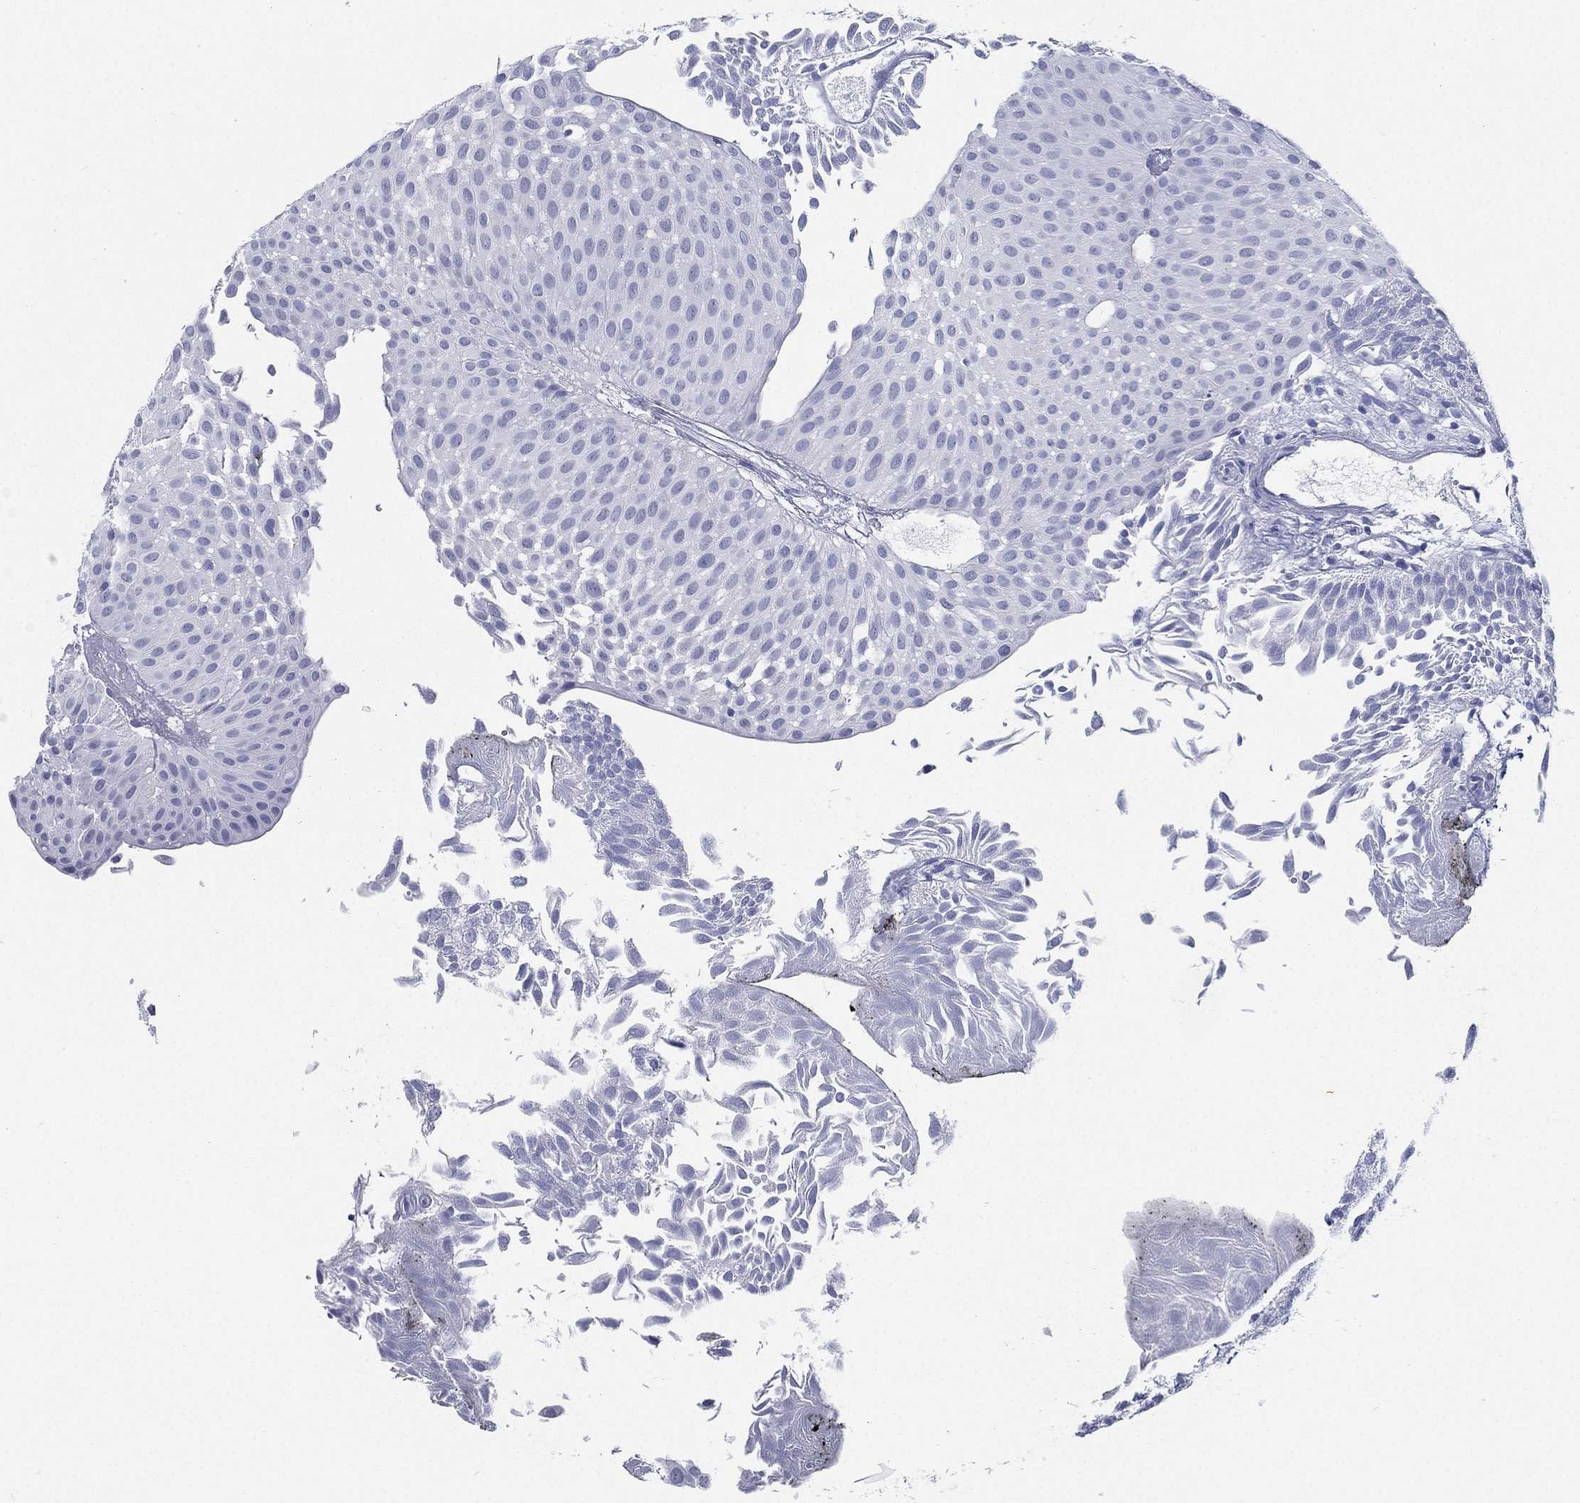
{"staining": {"intensity": "negative", "quantity": "none", "location": "none"}, "tissue": "urothelial cancer", "cell_type": "Tumor cells", "image_type": "cancer", "snomed": [{"axis": "morphology", "description": "Urothelial carcinoma, Low grade"}, {"axis": "topography", "description": "Urinary bladder"}], "caption": "There is no significant positivity in tumor cells of urothelial carcinoma (low-grade). (Stains: DAB (3,3'-diaminobenzidine) immunohistochemistry (IHC) with hematoxylin counter stain, Microscopy: brightfield microscopy at high magnification).", "gene": "ATP1B2", "patient": {"sex": "male", "age": 64}}